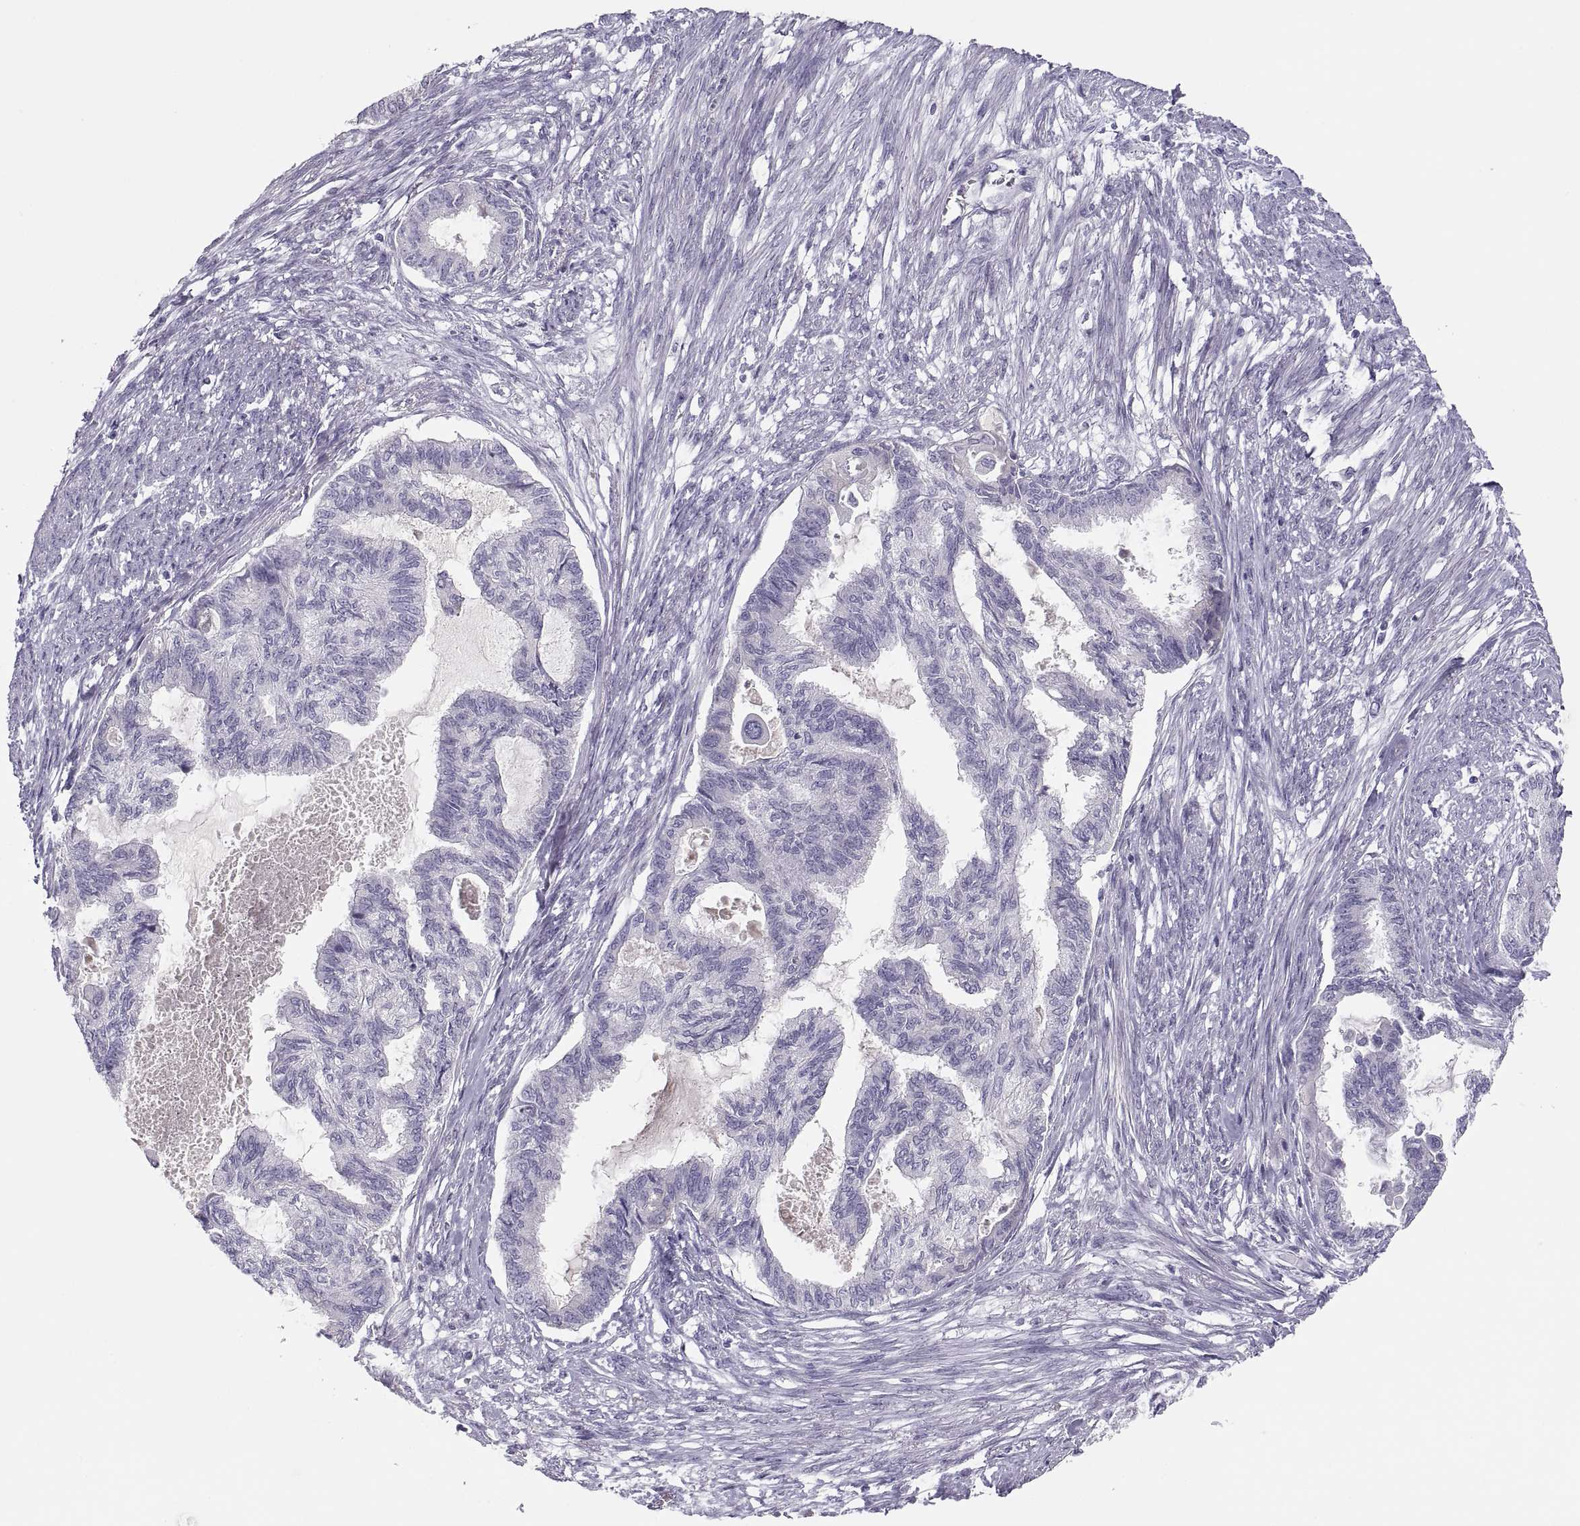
{"staining": {"intensity": "negative", "quantity": "none", "location": "none"}, "tissue": "endometrial cancer", "cell_type": "Tumor cells", "image_type": "cancer", "snomed": [{"axis": "morphology", "description": "Adenocarcinoma, NOS"}, {"axis": "topography", "description": "Endometrium"}], "caption": "A micrograph of endometrial cancer (adenocarcinoma) stained for a protein demonstrates no brown staining in tumor cells. (Brightfield microscopy of DAB immunohistochemistry at high magnification).", "gene": "MAGEB2", "patient": {"sex": "female", "age": 86}}